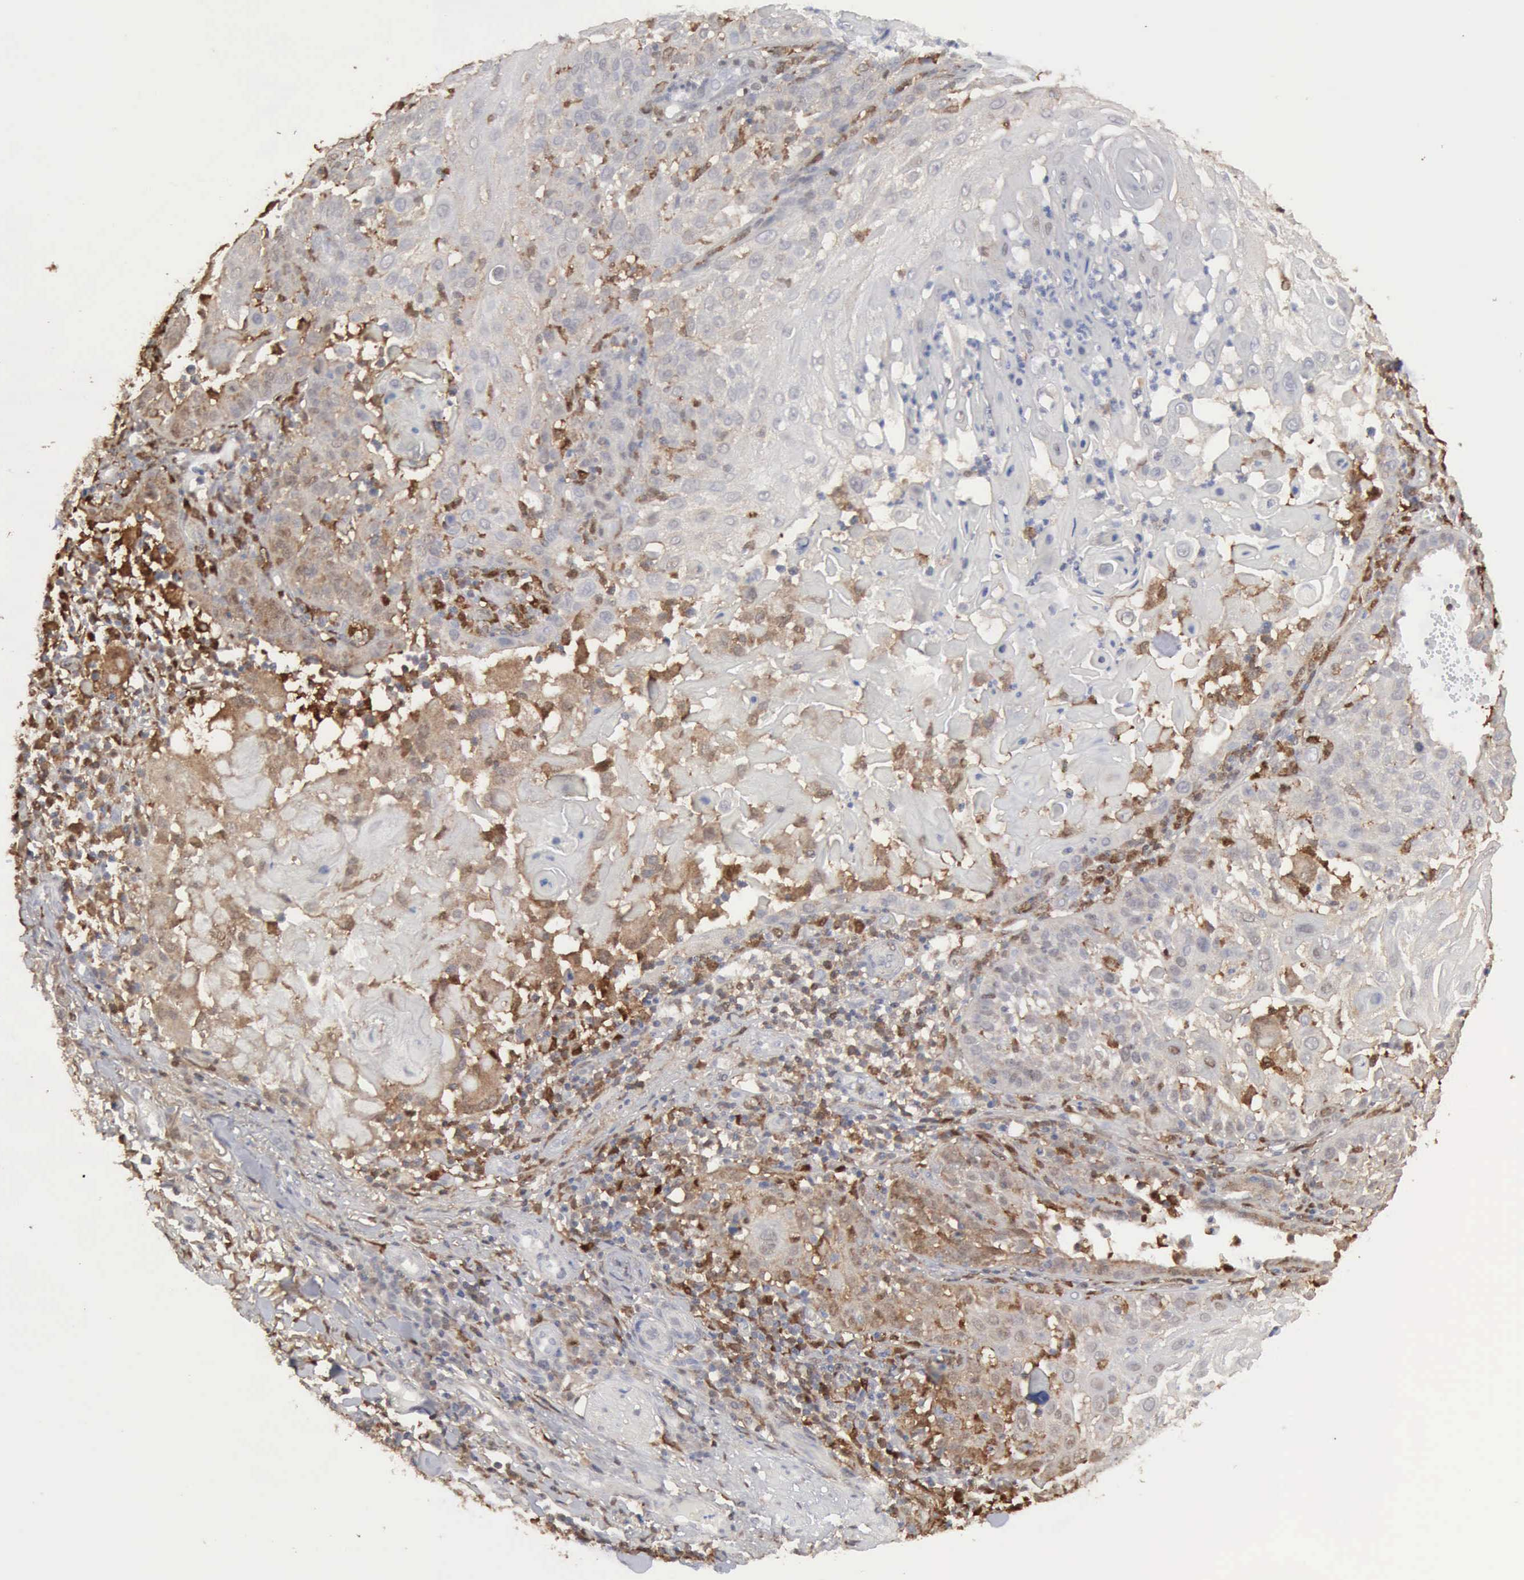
{"staining": {"intensity": "negative", "quantity": "none", "location": "none"}, "tissue": "skin cancer", "cell_type": "Tumor cells", "image_type": "cancer", "snomed": [{"axis": "morphology", "description": "Squamous cell carcinoma, NOS"}, {"axis": "topography", "description": "Skin"}], "caption": "Immunohistochemistry (IHC) of human skin cancer (squamous cell carcinoma) demonstrates no staining in tumor cells.", "gene": "STAT1", "patient": {"sex": "female", "age": 89}}